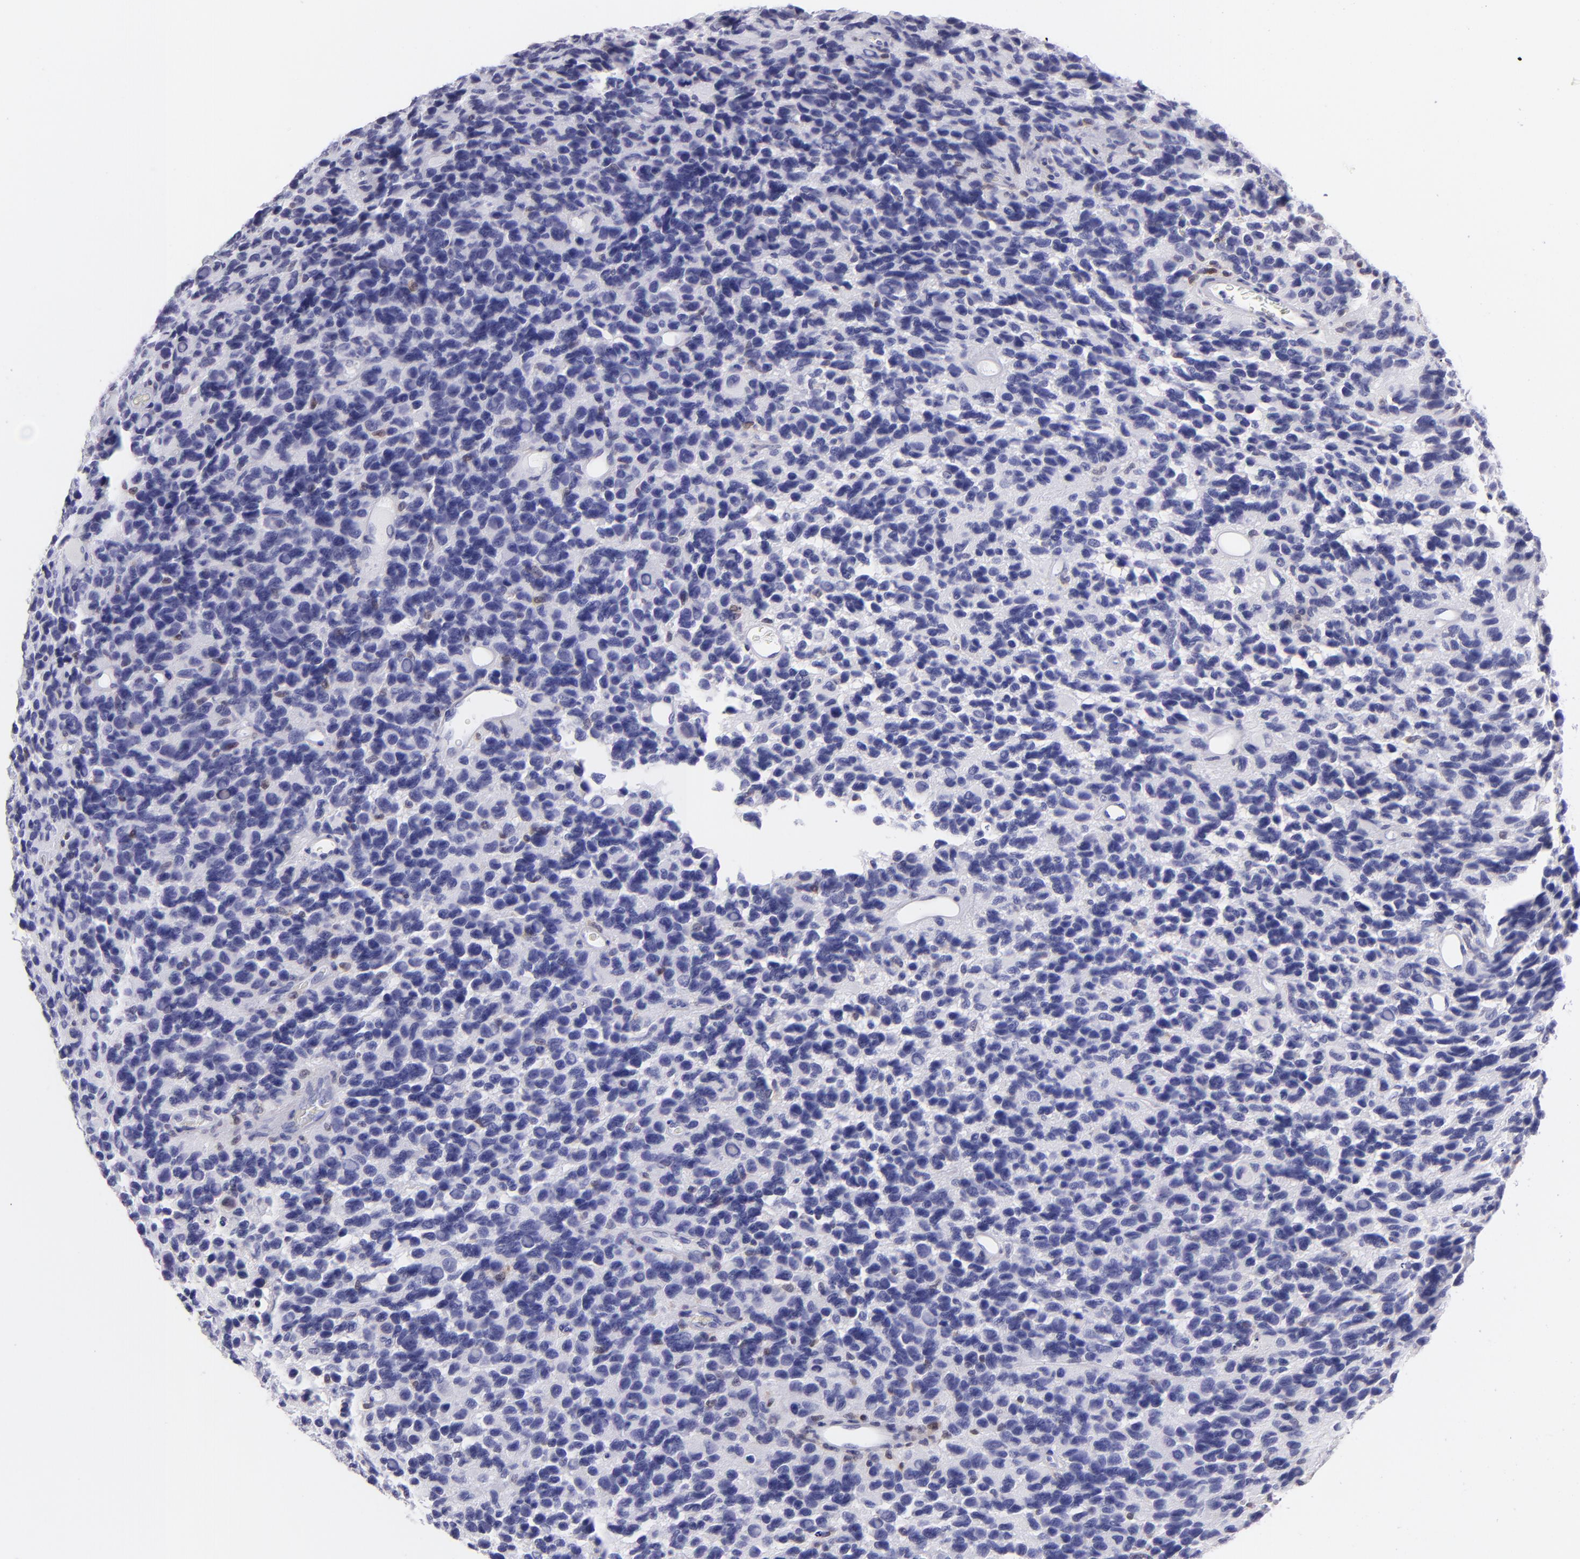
{"staining": {"intensity": "negative", "quantity": "none", "location": "none"}, "tissue": "glioma", "cell_type": "Tumor cells", "image_type": "cancer", "snomed": [{"axis": "morphology", "description": "Glioma, malignant, High grade"}, {"axis": "topography", "description": "Brain"}], "caption": "A photomicrograph of glioma stained for a protein displays no brown staining in tumor cells.", "gene": "MITF", "patient": {"sex": "male", "age": 77}}